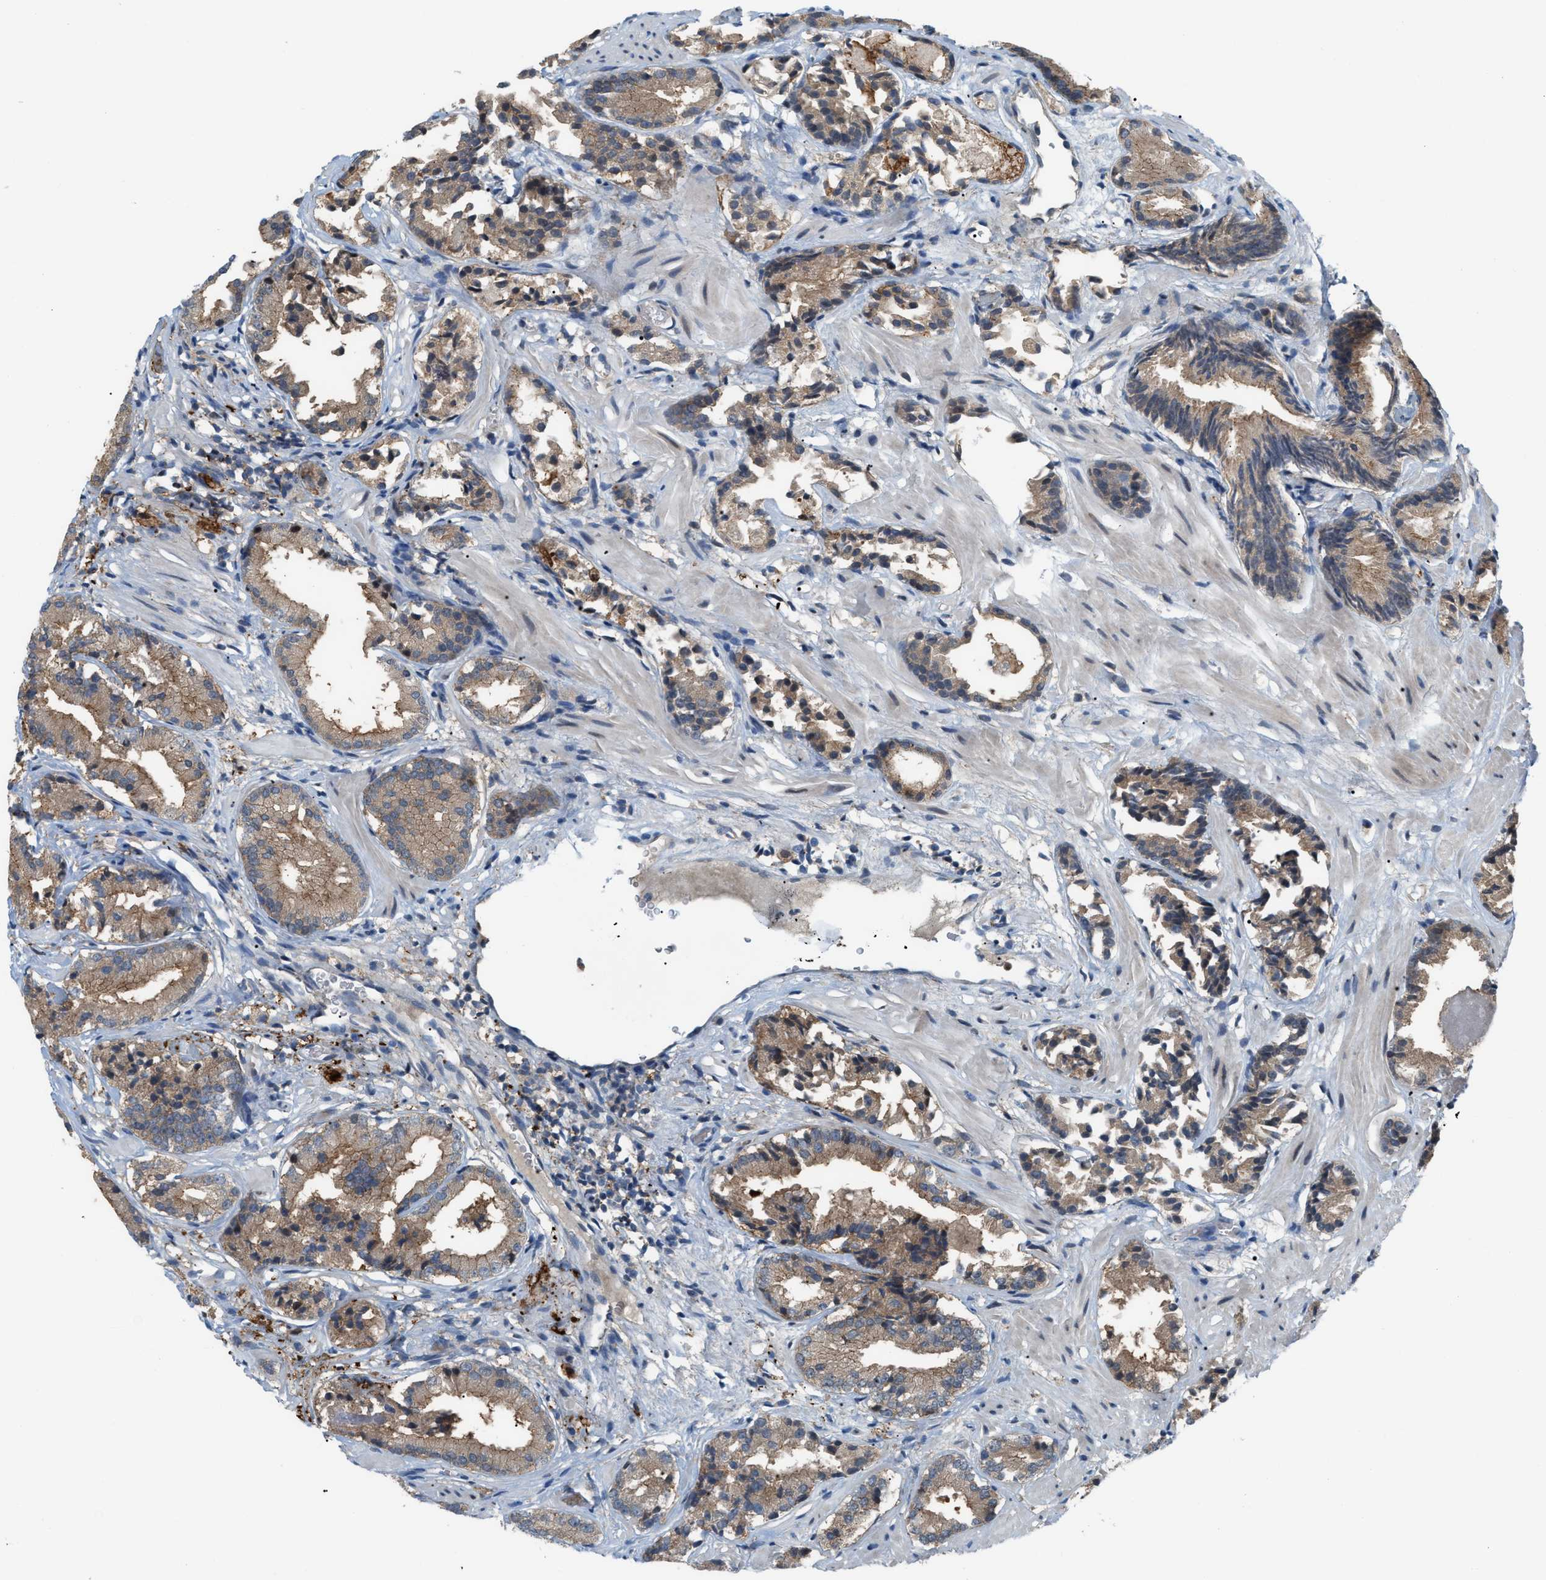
{"staining": {"intensity": "weak", "quantity": ">75%", "location": "cytoplasmic/membranous"}, "tissue": "prostate cancer", "cell_type": "Tumor cells", "image_type": "cancer", "snomed": [{"axis": "morphology", "description": "Adenocarcinoma, Low grade"}, {"axis": "topography", "description": "Prostate"}], "caption": "This photomicrograph shows low-grade adenocarcinoma (prostate) stained with IHC to label a protein in brown. The cytoplasmic/membranous of tumor cells show weak positivity for the protein. Nuclei are counter-stained blue.", "gene": "RFFL", "patient": {"sex": "male", "age": 51}}